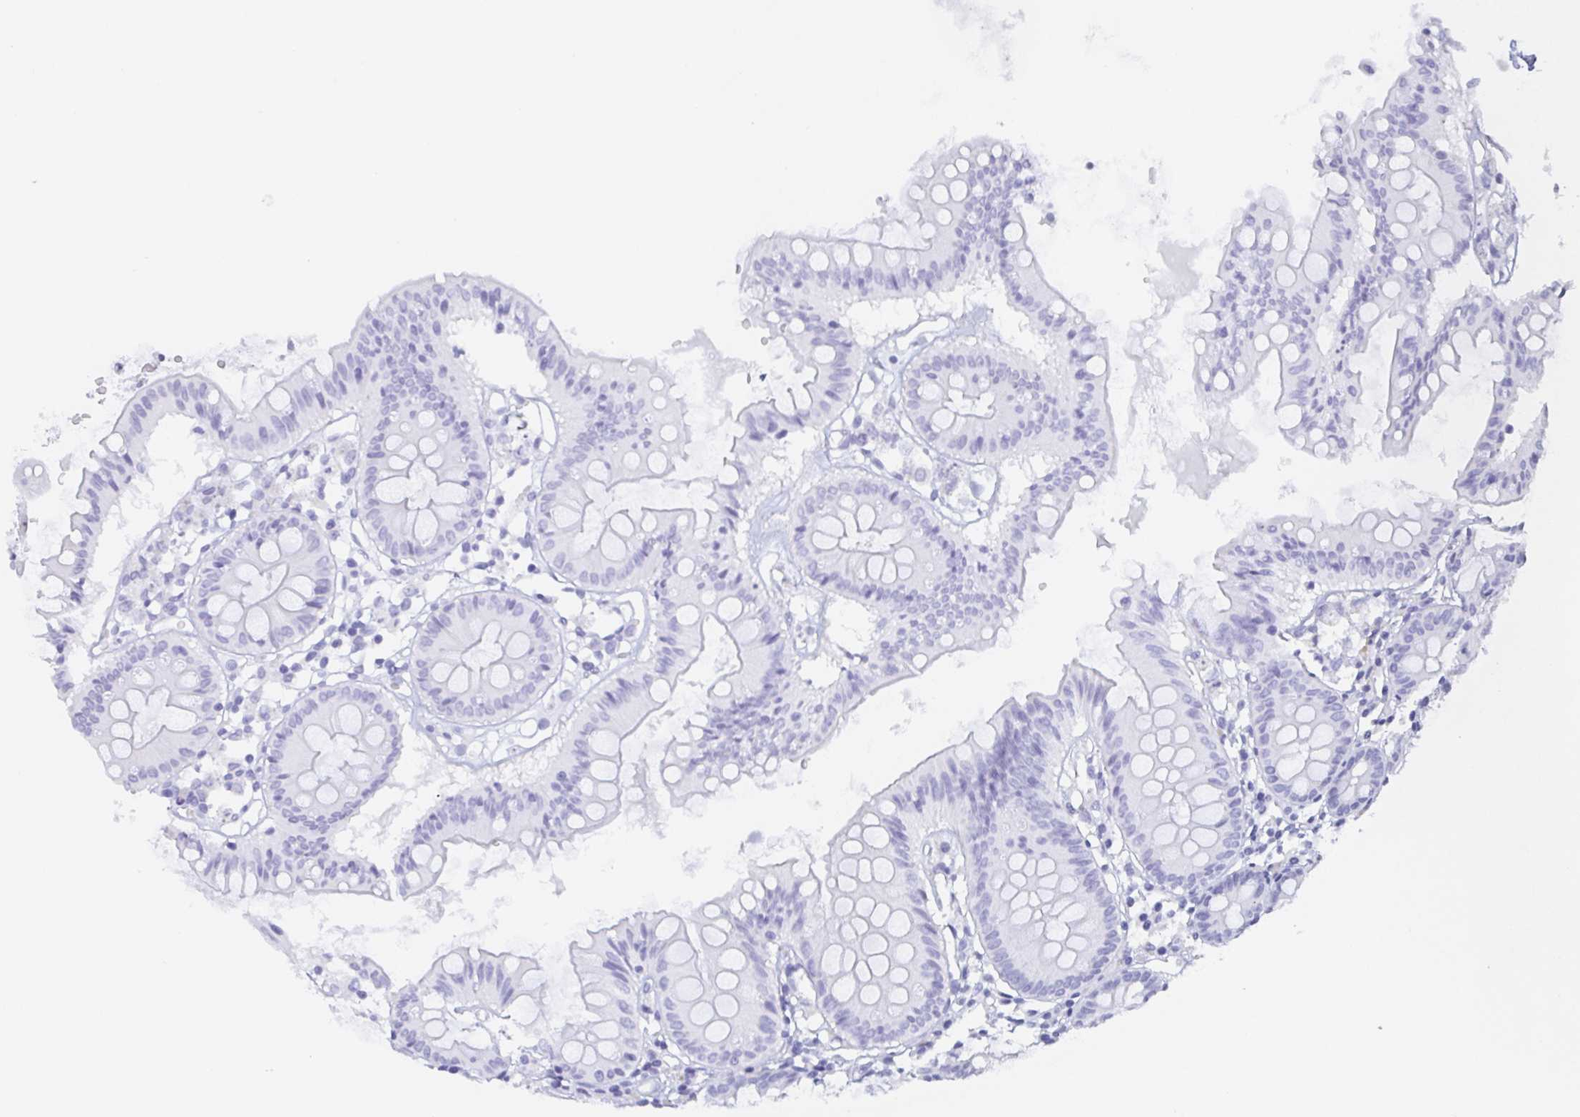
{"staining": {"intensity": "negative", "quantity": "none", "location": "none"}, "tissue": "colon", "cell_type": "Glandular cells", "image_type": "normal", "snomed": [{"axis": "morphology", "description": "Normal tissue, NOS"}, {"axis": "topography", "description": "Colon"}], "caption": "A high-resolution image shows immunohistochemistry (IHC) staining of benign colon, which displays no significant staining in glandular cells.", "gene": "POU2F3", "patient": {"sex": "female", "age": 84}}